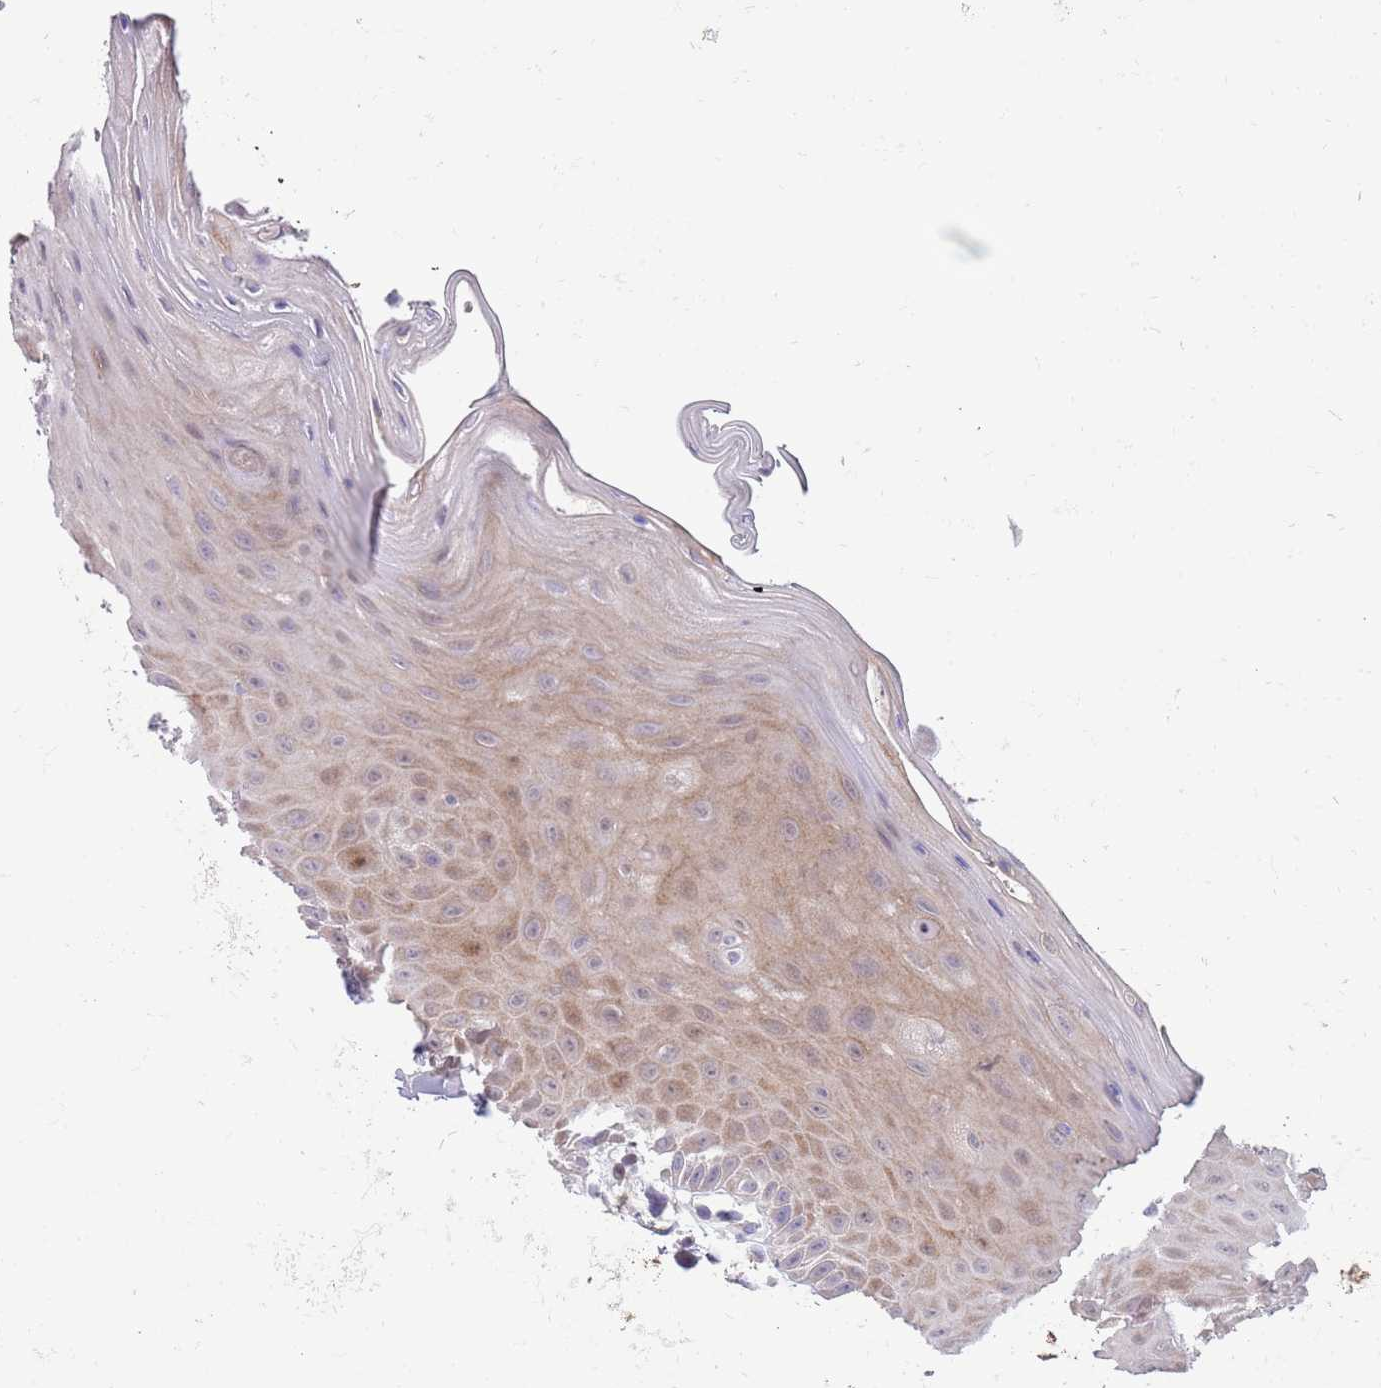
{"staining": {"intensity": "weak", "quantity": "25%-75%", "location": "cytoplasmic/membranous"}, "tissue": "oral mucosa", "cell_type": "Squamous epithelial cells", "image_type": "normal", "snomed": [{"axis": "morphology", "description": "Normal tissue, NOS"}, {"axis": "topography", "description": "Oral tissue"}, {"axis": "topography", "description": "Tounge, NOS"}], "caption": "IHC image of unremarkable human oral mucosa stained for a protein (brown), which displays low levels of weak cytoplasmic/membranous expression in approximately 25%-75% of squamous epithelial cells.", "gene": "ZNF14", "patient": {"sex": "female", "age": 59}}